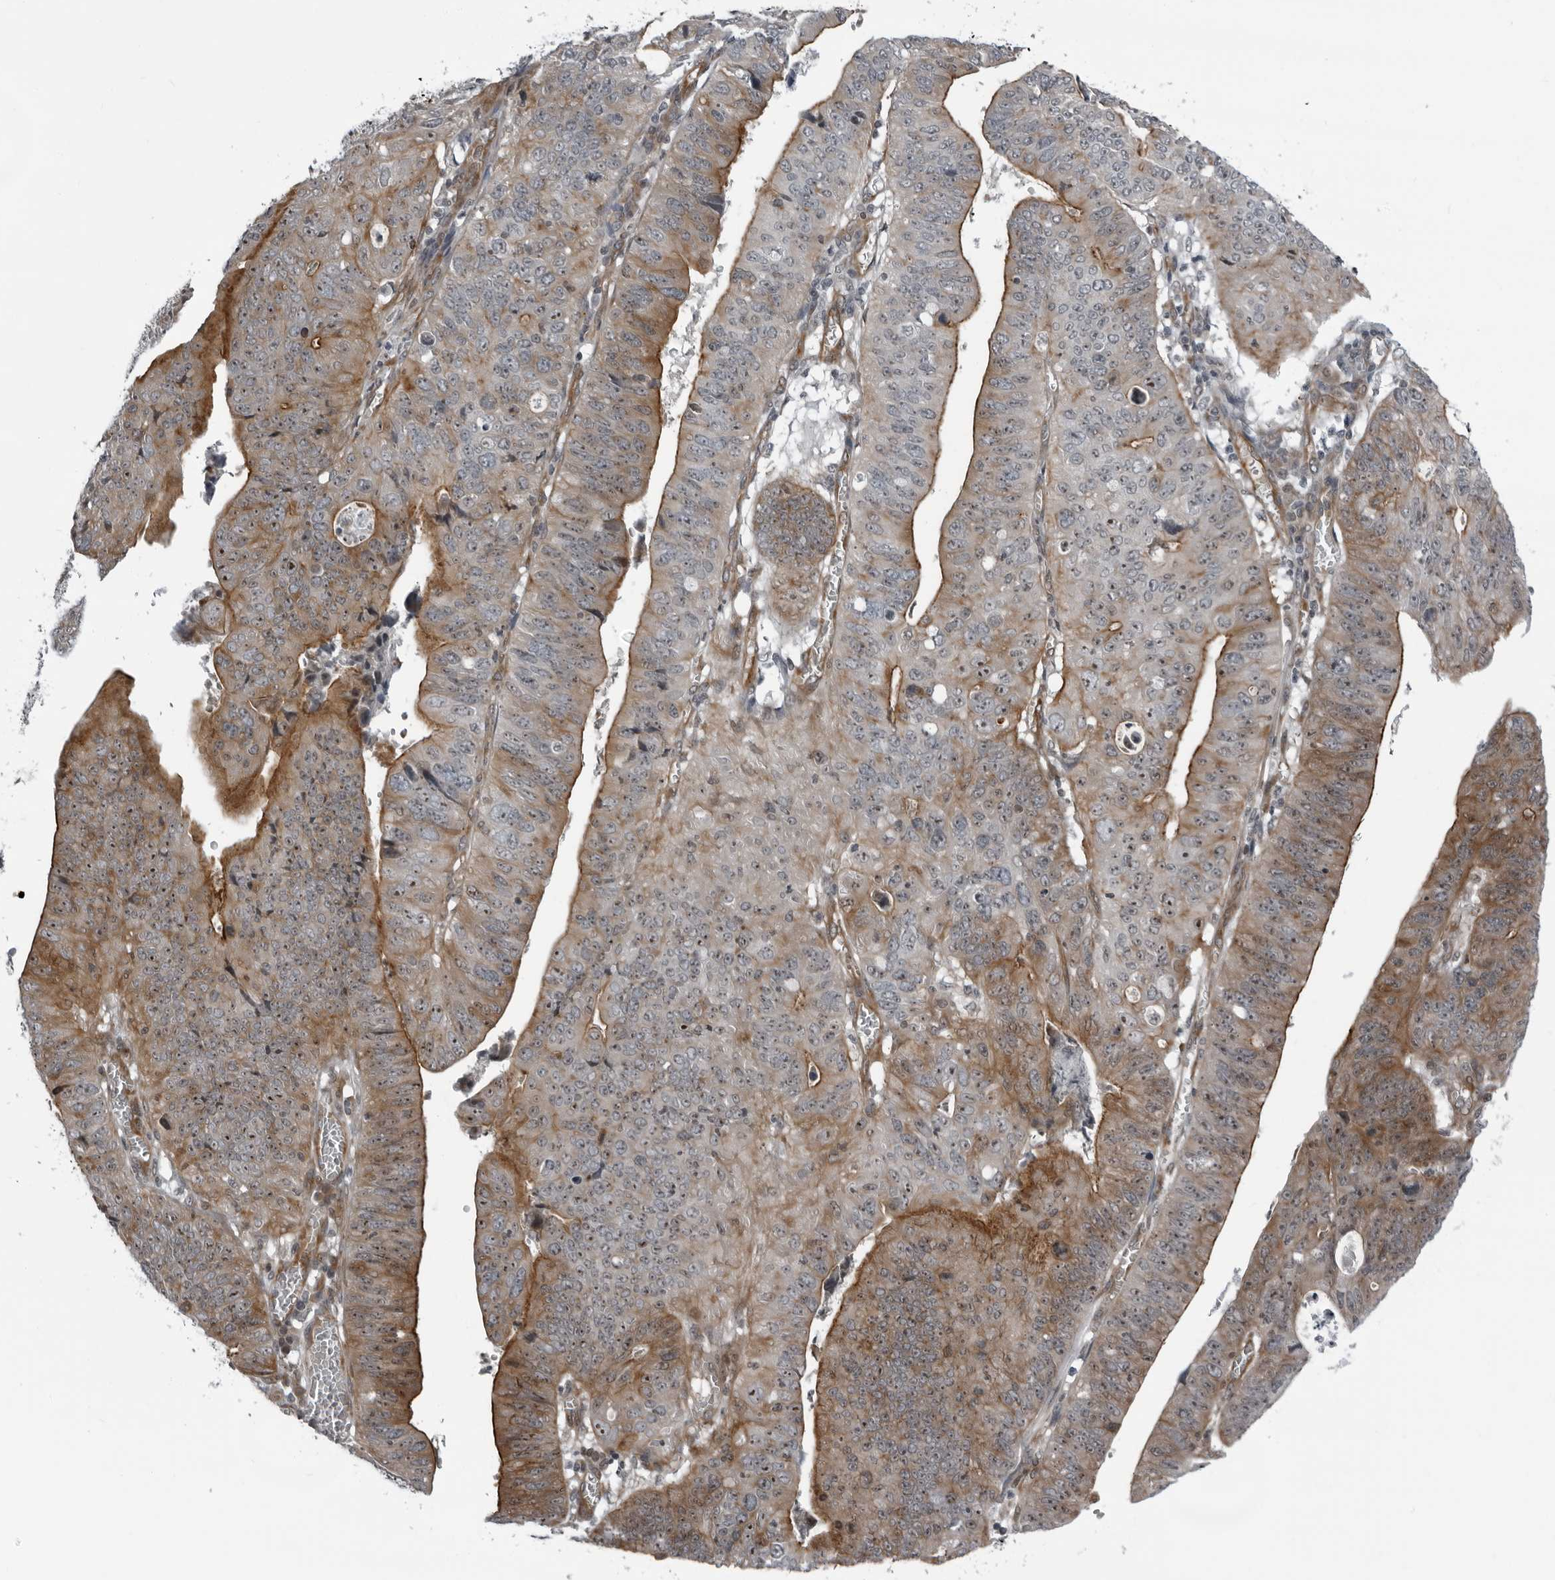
{"staining": {"intensity": "moderate", "quantity": "25%-75%", "location": "cytoplasmic/membranous,nuclear"}, "tissue": "stomach cancer", "cell_type": "Tumor cells", "image_type": "cancer", "snomed": [{"axis": "morphology", "description": "Adenocarcinoma, NOS"}, {"axis": "topography", "description": "Stomach"}], "caption": "Brown immunohistochemical staining in stomach cancer (adenocarcinoma) displays moderate cytoplasmic/membranous and nuclear expression in about 25%-75% of tumor cells.", "gene": "FAM102B", "patient": {"sex": "male", "age": 59}}